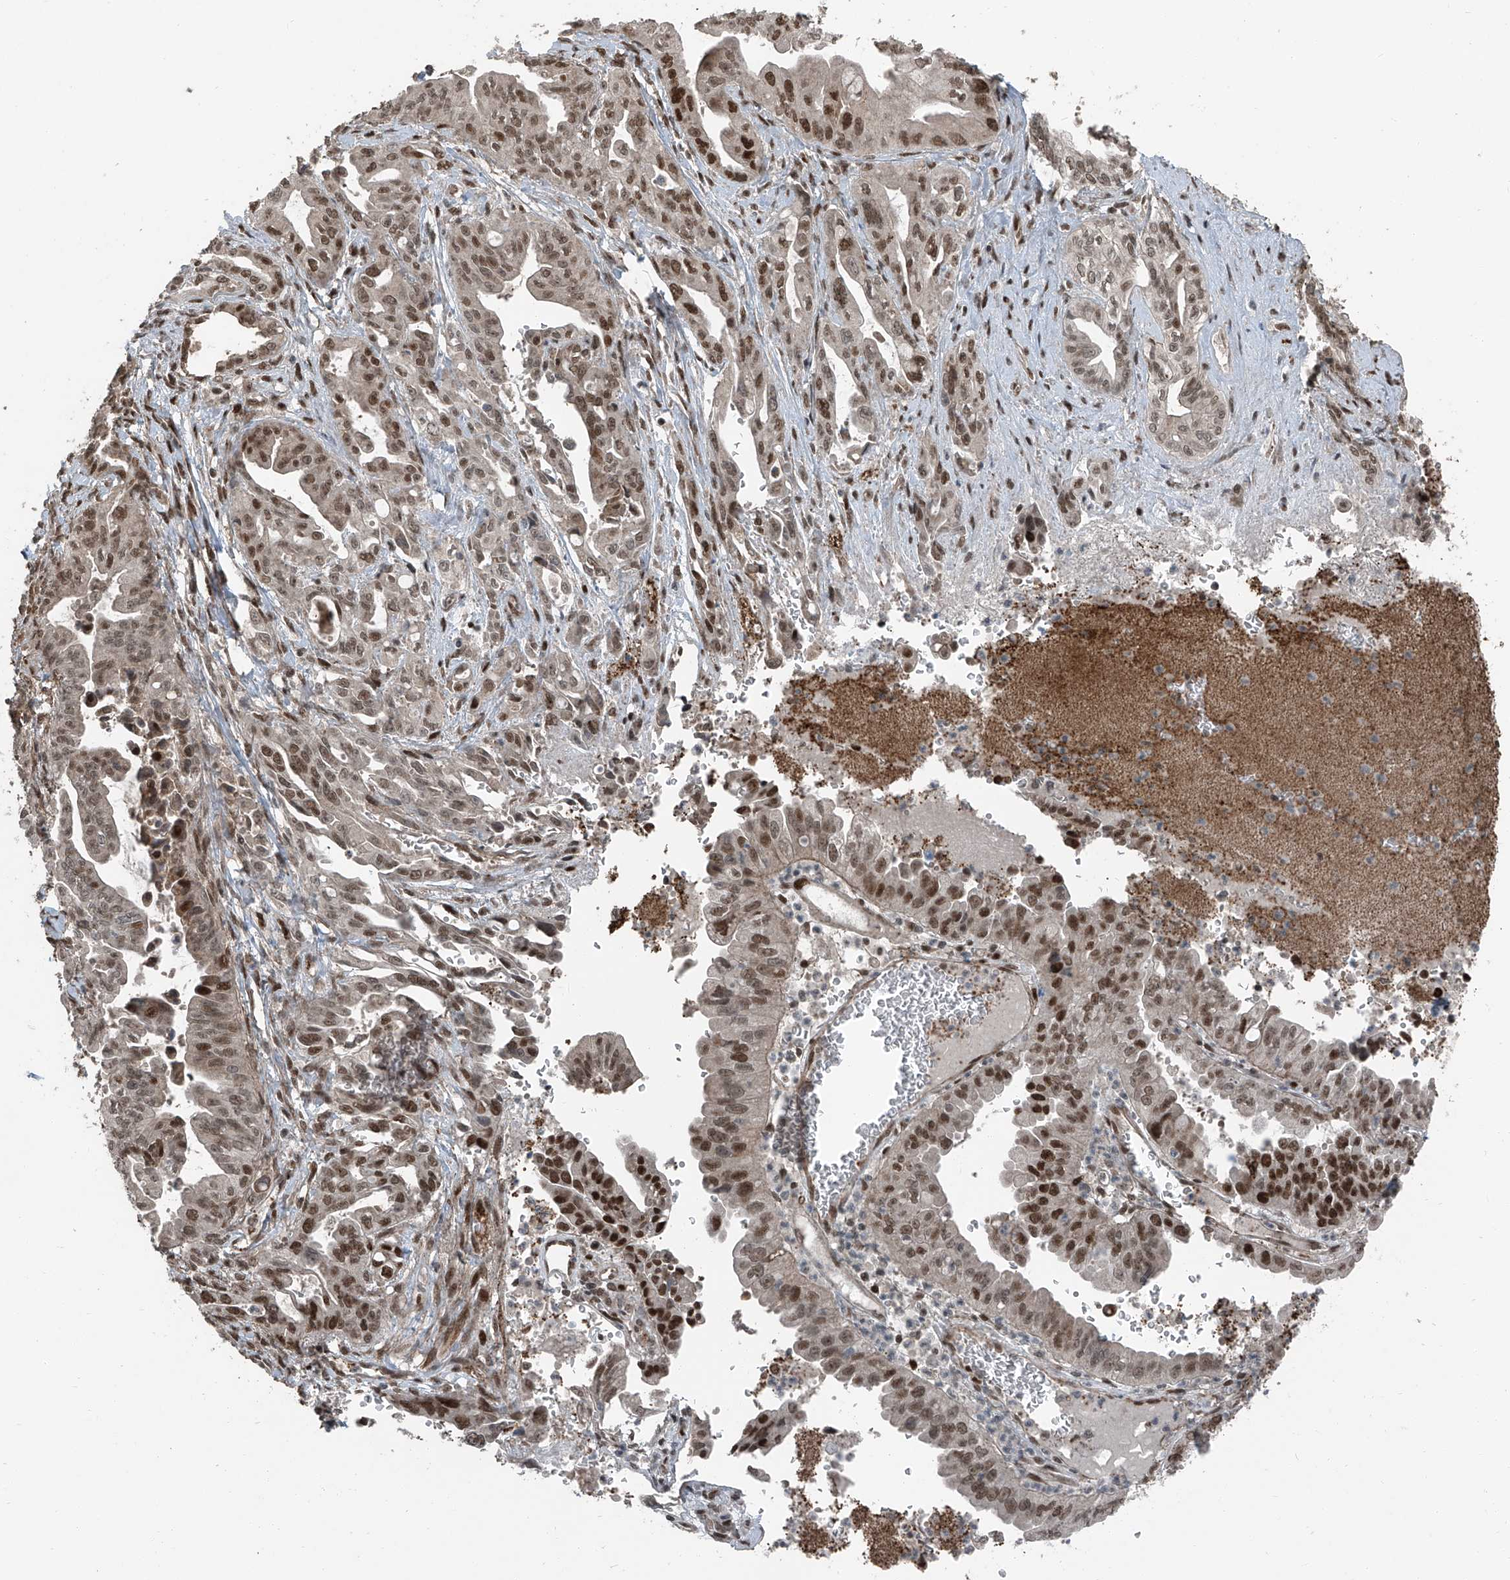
{"staining": {"intensity": "moderate", "quantity": ">75%", "location": "nuclear"}, "tissue": "pancreatic cancer", "cell_type": "Tumor cells", "image_type": "cancer", "snomed": [{"axis": "morphology", "description": "Adenocarcinoma, NOS"}, {"axis": "topography", "description": "Pancreas"}], "caption": "Protein expression analysis of pancreatic cancer (adenocarcinoma) shows moderate nuclear staining in approximately >75% of tumor cells.", "gene": "ZNF570", "patient": {"sex": "male", "age": 70}}